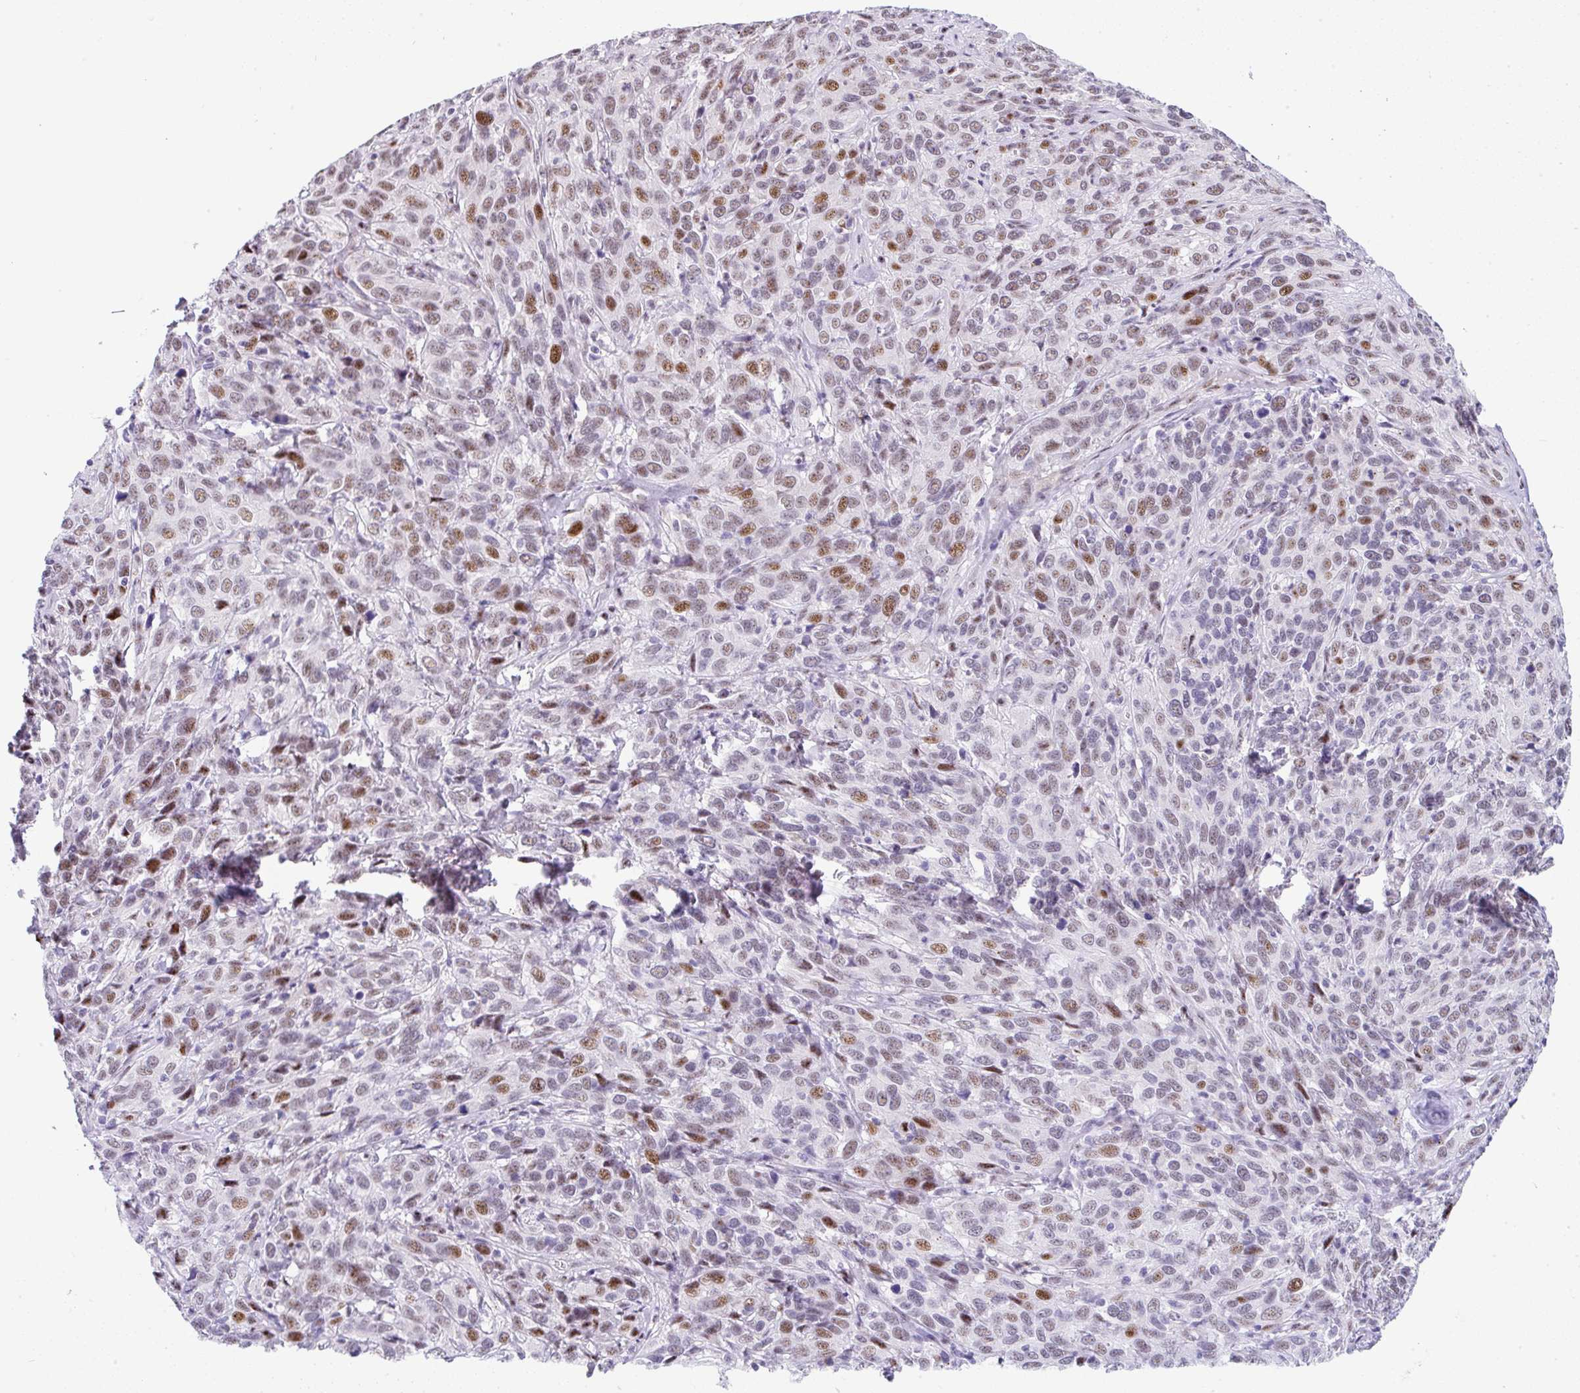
{"staining": {"intensity": "moderate", "quantity": ">75%", "location": "nuclear"}, "tissue": "cervical cancer", "cell_type": "Tumor cells", "image_type": "cancer", "snomed": [{"axis": "morphology", "description": "Squamous cell carcinoma, NOS"}, {"axis": "topography", "description": "Cervix"}], "caption": "Cervical cancer stained with a protein marker exhibits moderate staining in tumor cells.", "gene": "NR1D2", "patient": {"sex": "female", "age": 51}}